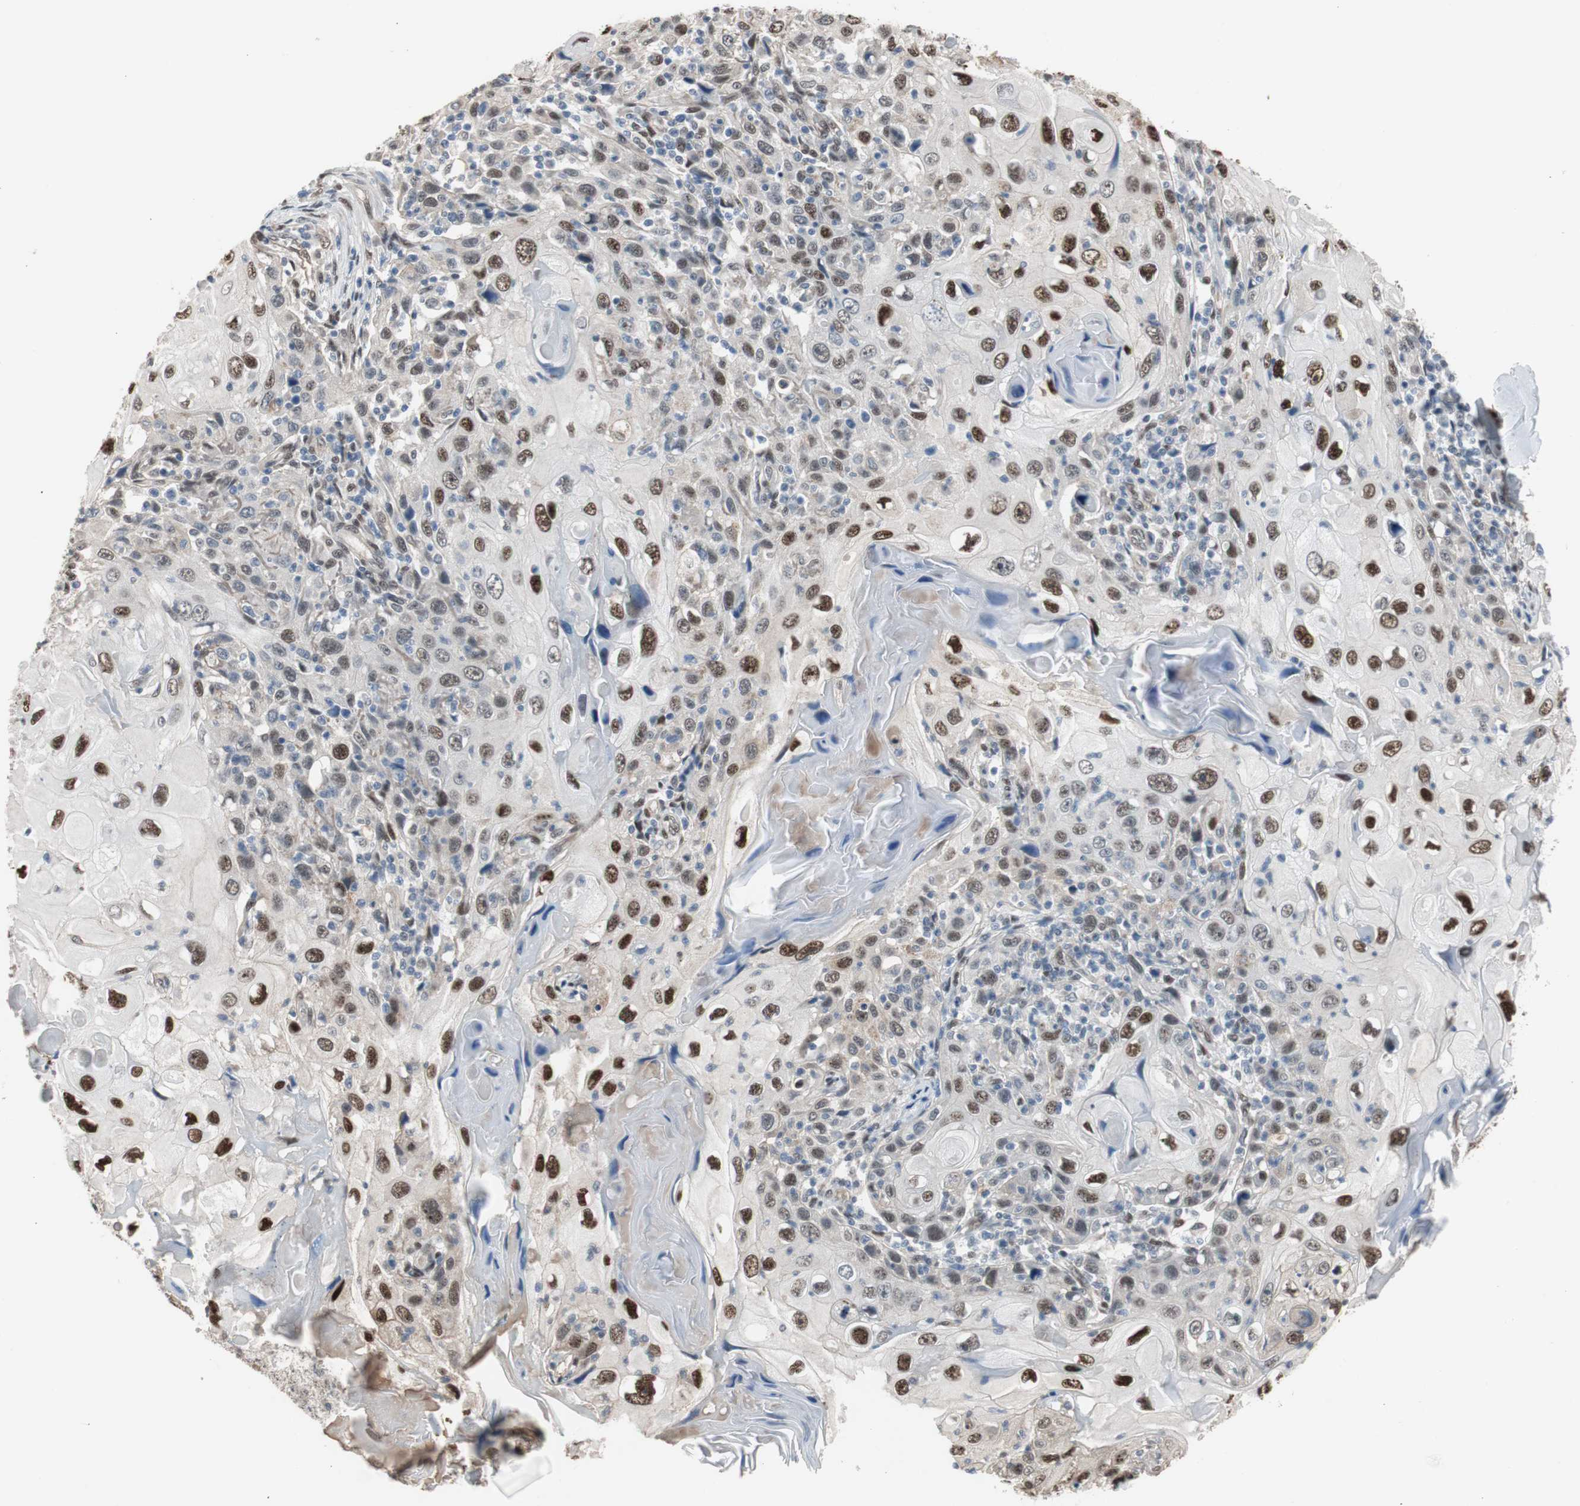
{"staining": {"intensity": "moderate", "quantity": "25%-75%", "location": "nuclear"}, "tissue": "skin cancer", "cell_type": "Tumor cells", "image_type": "cancer", "snomed": [{"axis": "morphology", "description": "Squamous cell carcinoma, NOS"}, {"axis": "topography", "description": "Skin"}], "caption": "Immunohistochemical staining of squamous cell carcinoma (skin) demonstrates medium levels of moderate nuclear expression in approximately 25%-75% of tumor cells. The staining was performed using DAB (3,3'-diaminobenzidine) to visualize the protein expression in brown, while the nuclei were stained in blue with hematoxylin (Magnification: 20x).", "gene": "PML", "patient": {"sex": "female", "age": 88}}